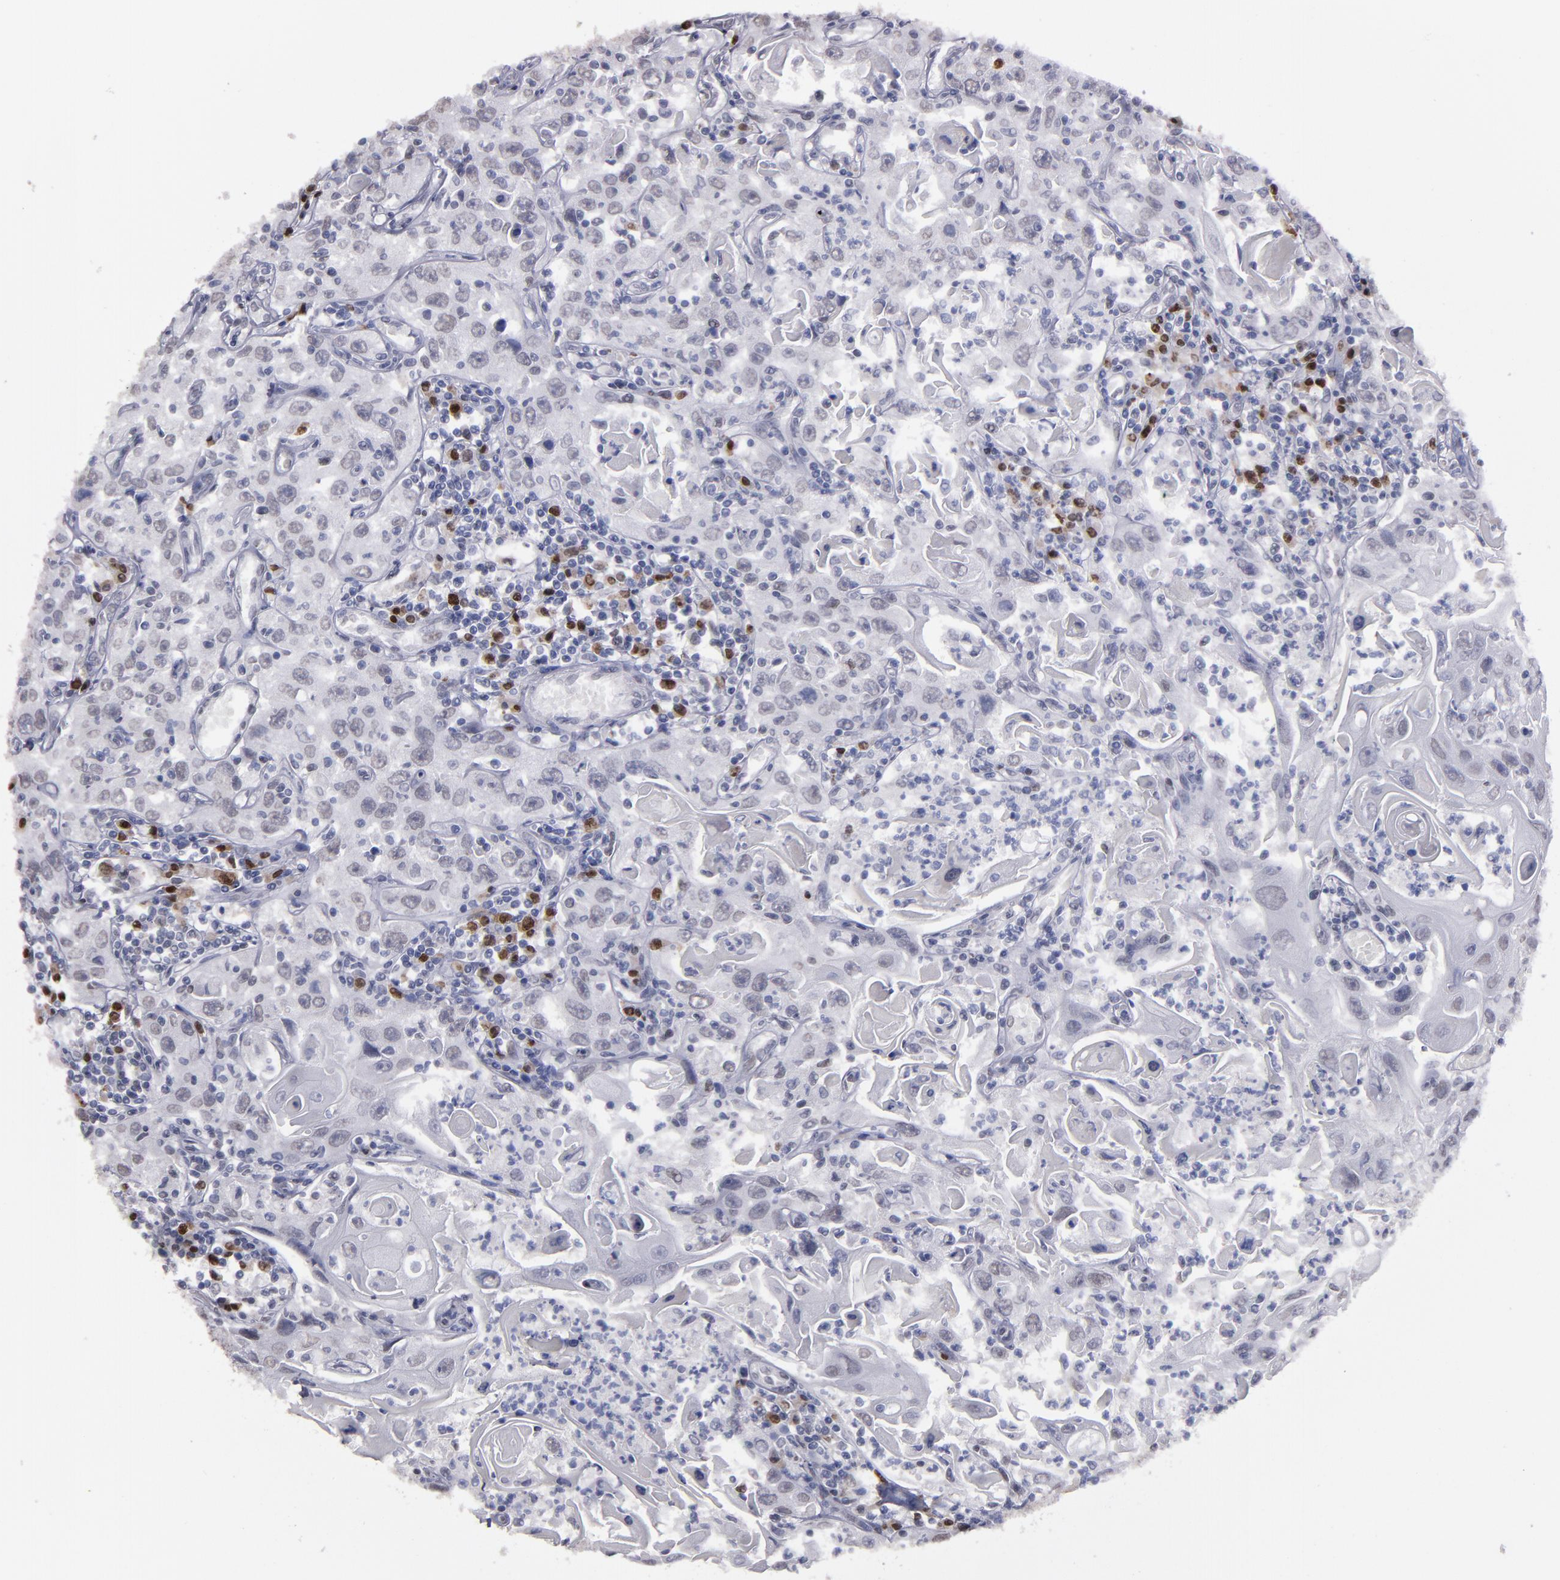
{"staining": {"intensity": "weak", "quantity": "25%-75%", "location": "nuclear"}, "tissue": "head and neck cancer", "cell_type": "Tumor cells", "image_type": "cancer", "snomed": [{"axis": "morphology", "description": "Squamous cell carcinoma, NOS"}, {"axis": "topography", "description": "Oral tissue"}, {"axis": "topography", "description": "Head-Neck"}], "caption": "Squamous cell carcinoma (head and neck) stained for a protein exhibits weak nuclear positivity in tumor cells. (DAB (3,3'-diaminobenzidine) IHC, brown staining for protein, blue staining for nuclei).", "gene": "IRF4", "patient": {"sex": "female", "age": 76}}